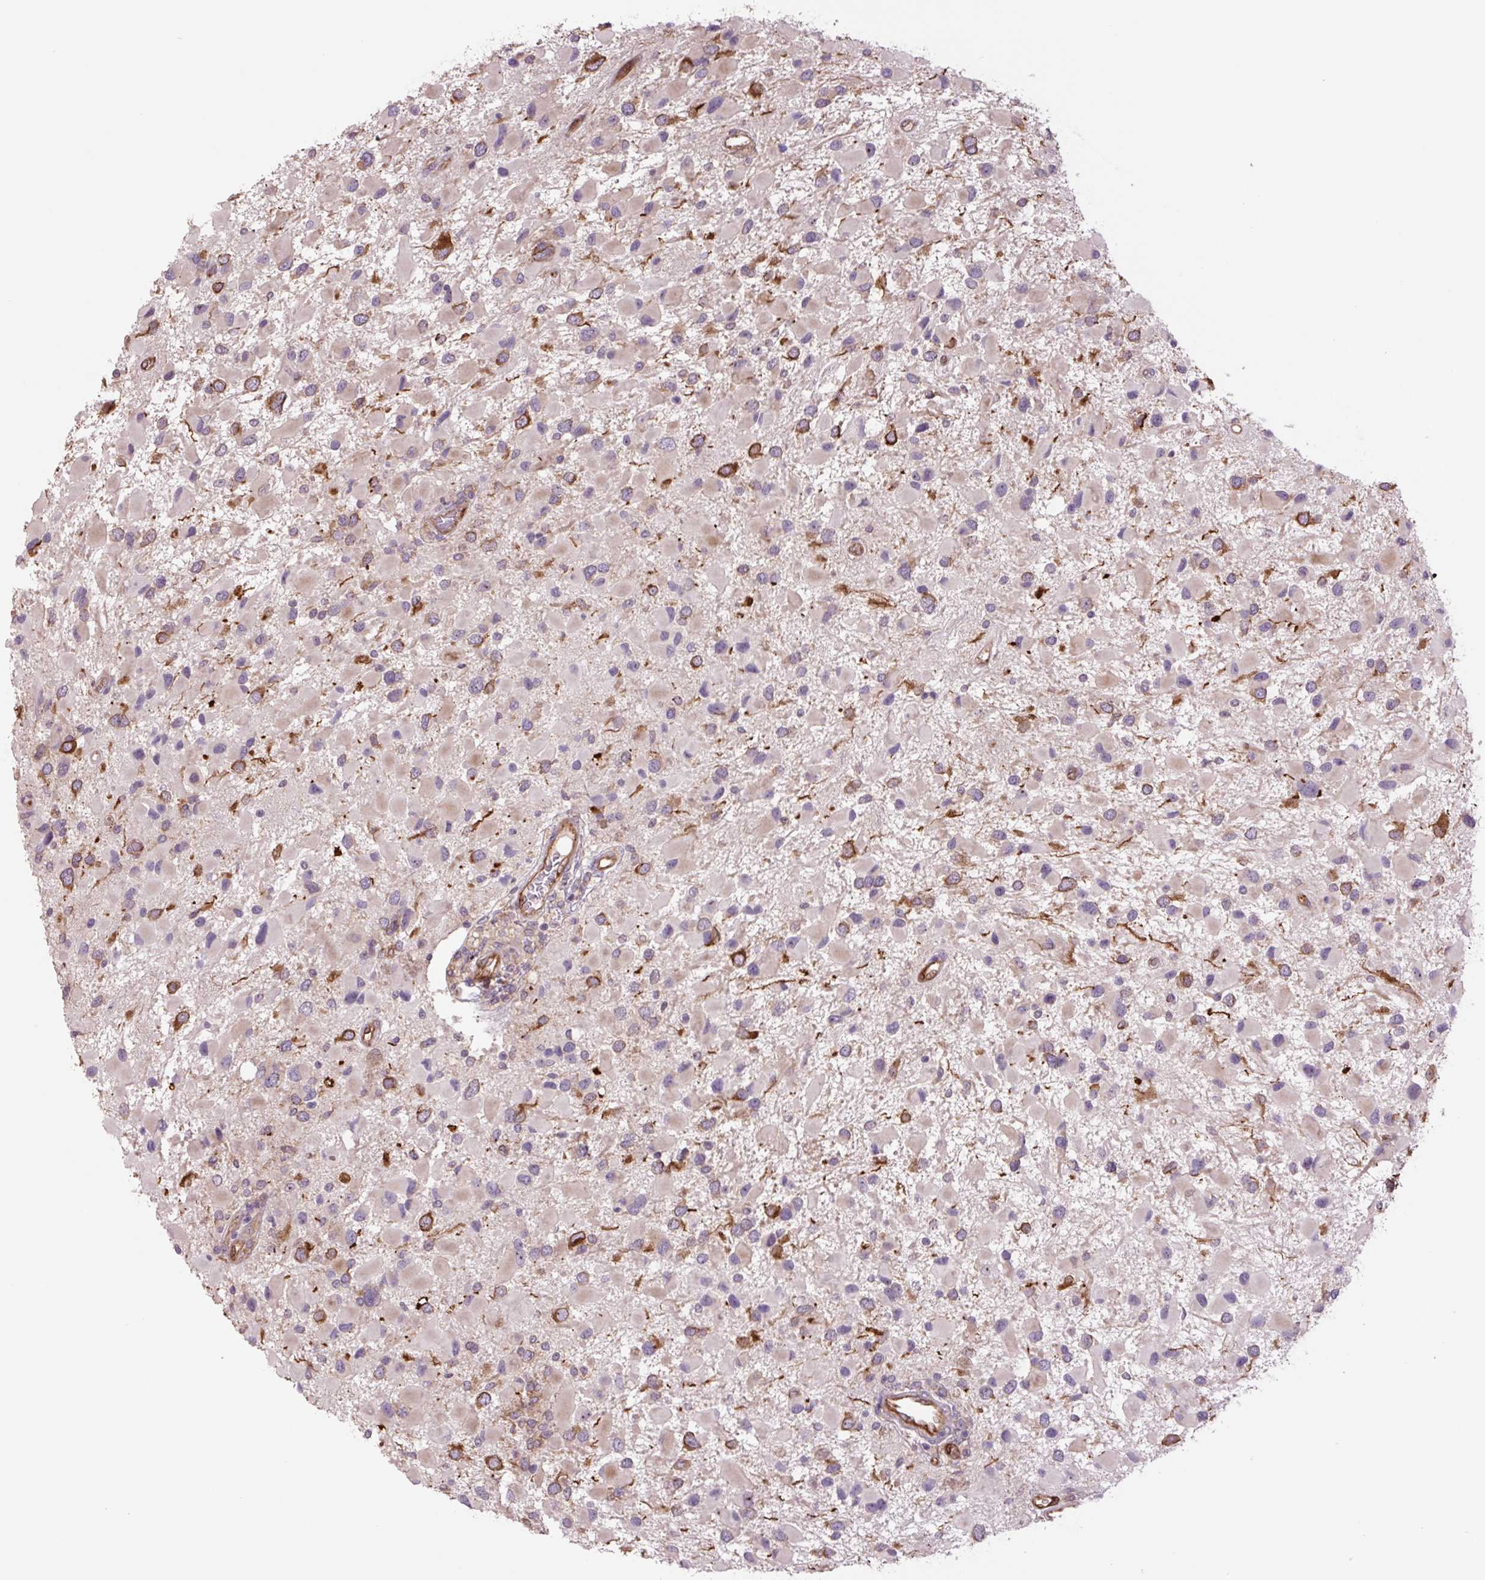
{"staining": {"intensity": "strong", "quantity": "<25%", "location": "cytoplasmic/membranous"}, "tissue": "glioma", "cell_type": "Tumor cells", "image_type": "cancer", "snomed": [{"axis": "morphology", "description": "Glioma, malignant, High grade"}, {"axis": "topography", "description": "Brain"}], "caption": "Immunohistochemical staining of human malignant high-grade glioma demonstrates medium levels of strong cytoplasmic/membranous expression in approximately <25% of tumor cells.", "gene": "PLA2G4A", "patient": {"sex": "male", "age": 53}}